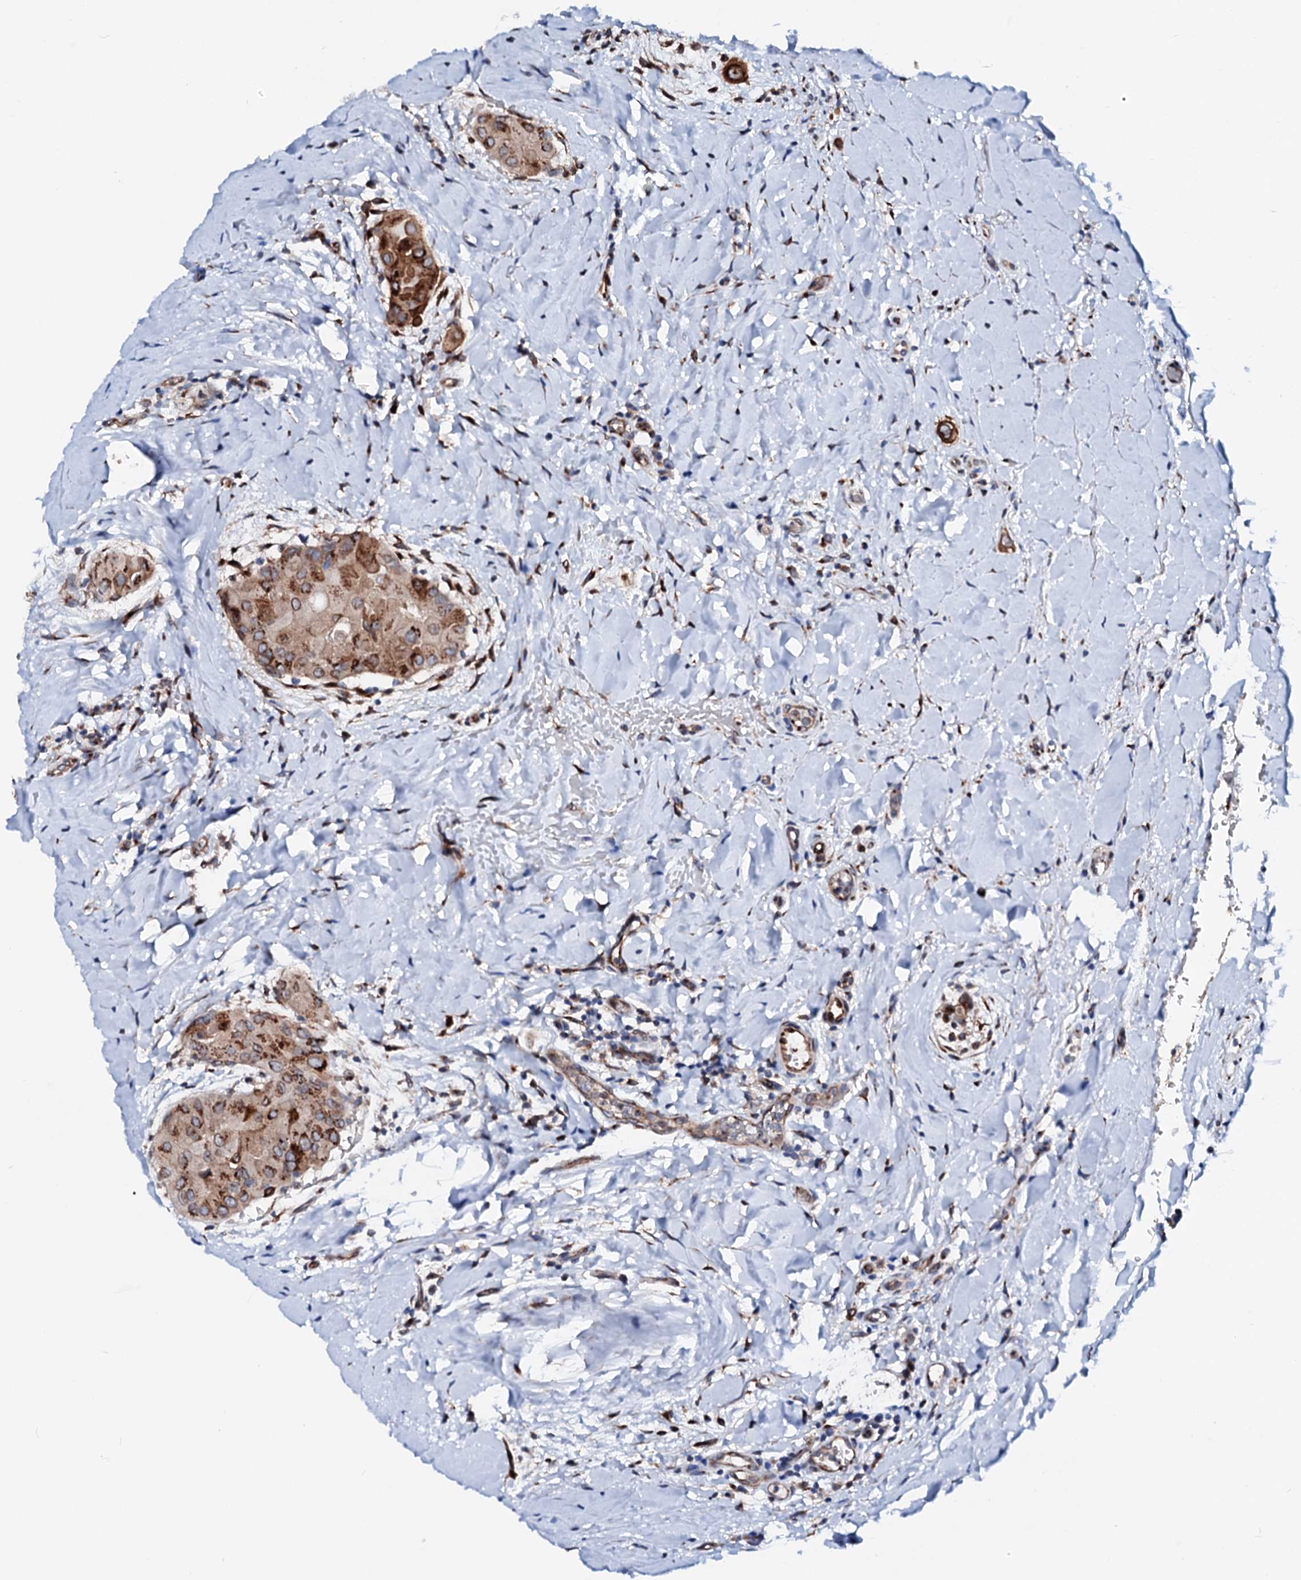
{"staining": {"intensity": "strong", "quantity": "25%-75%", "location": "cytoplasmic/membranous"}, "tissue": "thyroid cancer", "cell_type": "Tumor cells", "image_type": "cancer", "snomed": [{"axis": "morphology", "description": "Papillary adenocarcinoma, NOS"}, {"axis": "topography", "description": "Thyroid gland"}], "caption": "Thyroid cancer (papillary adenocarcinoma) stained with DAB immunohistochemistry (IHC) demonstrates high levels of strong cytoplasmic/membranous expression in about 25%-75% of tumor cells.", "gene": "TMCO3", "patient": {"sex": "male", "age": 33}}